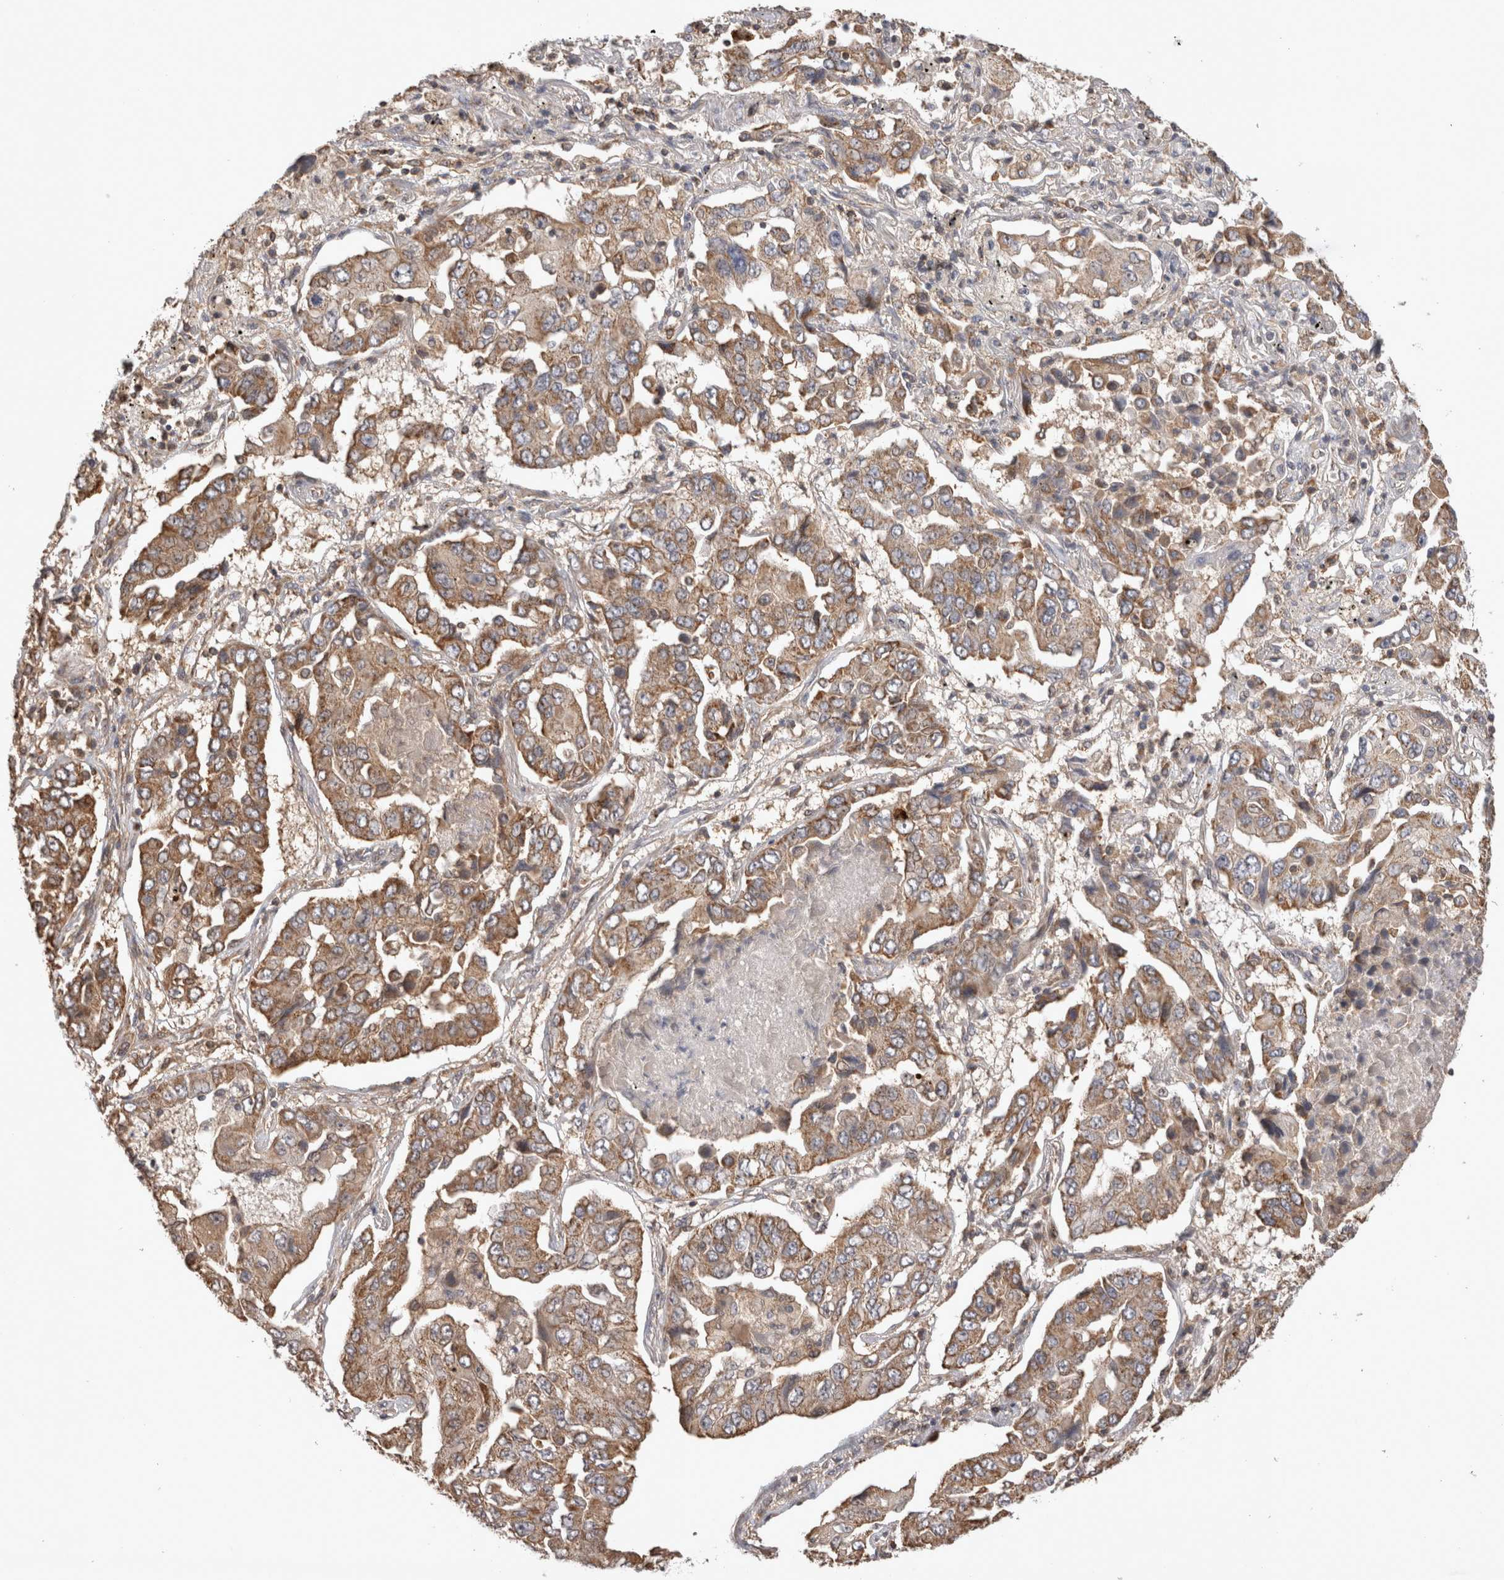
{"staining": {"intensity": "moderate", "quantity": ">75%", "location": "cytoplasmic/membranous"}, "tissue": "lung cancer", "cell_type": "Tumor cells", "image_type": "cancer", "snomed": [{"axis": "morphology", "description": "Adenocarcinoma, NOS"}, {"axis": "topography", "description": "Lung"}], "caption": "Immunohistochemical staining of lung adenocarcinoma demonstrates medium levels of moderate cytoplasmic/membranous protein expression in approximately >75% of tumor cells.", "gene": "IMMP2L", "patient": {"sex": "female", "age": 65}}